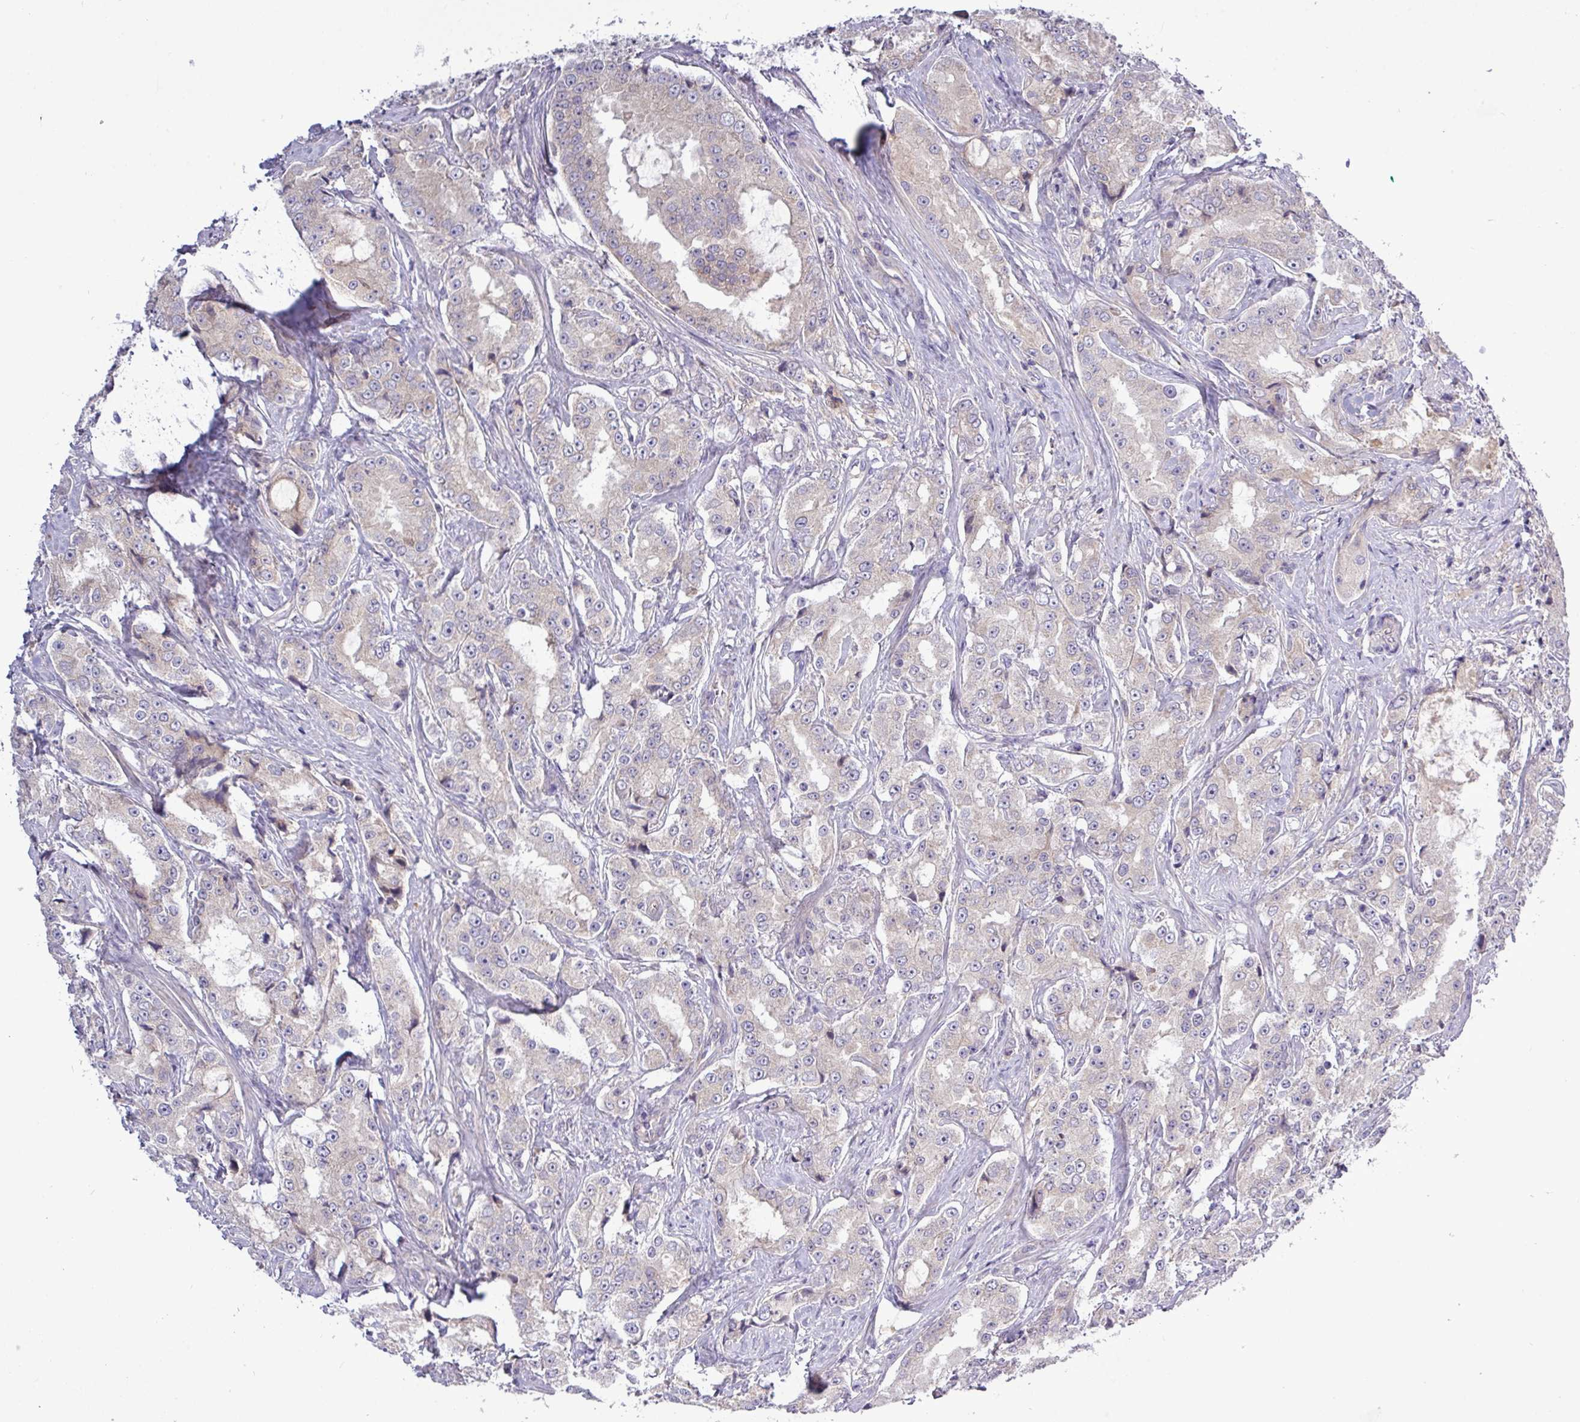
{"staining": {"intensity": "negative", "quantity": "none", "location": "none"}, "tissue": "prostate cancer", "cell_type": "Tumor cells", "image_type": "cancer", "snomed": [{"axis": "morphology", "description": "Adenocarcinoma, High grade"}, {"axis": "topography", "description": "Prostate"}], "caption": "High power microscopy photomicrograph of an IHC image of adenocarcinoma (high-grade) (prostate), revealing no significant staining in tumor cells. (Brightfield microscopy of DAB immunohistochemistry (IHC) at high magnification).", "gene": "TMEM62", "patient": {"sex": "male", "age": 73}}